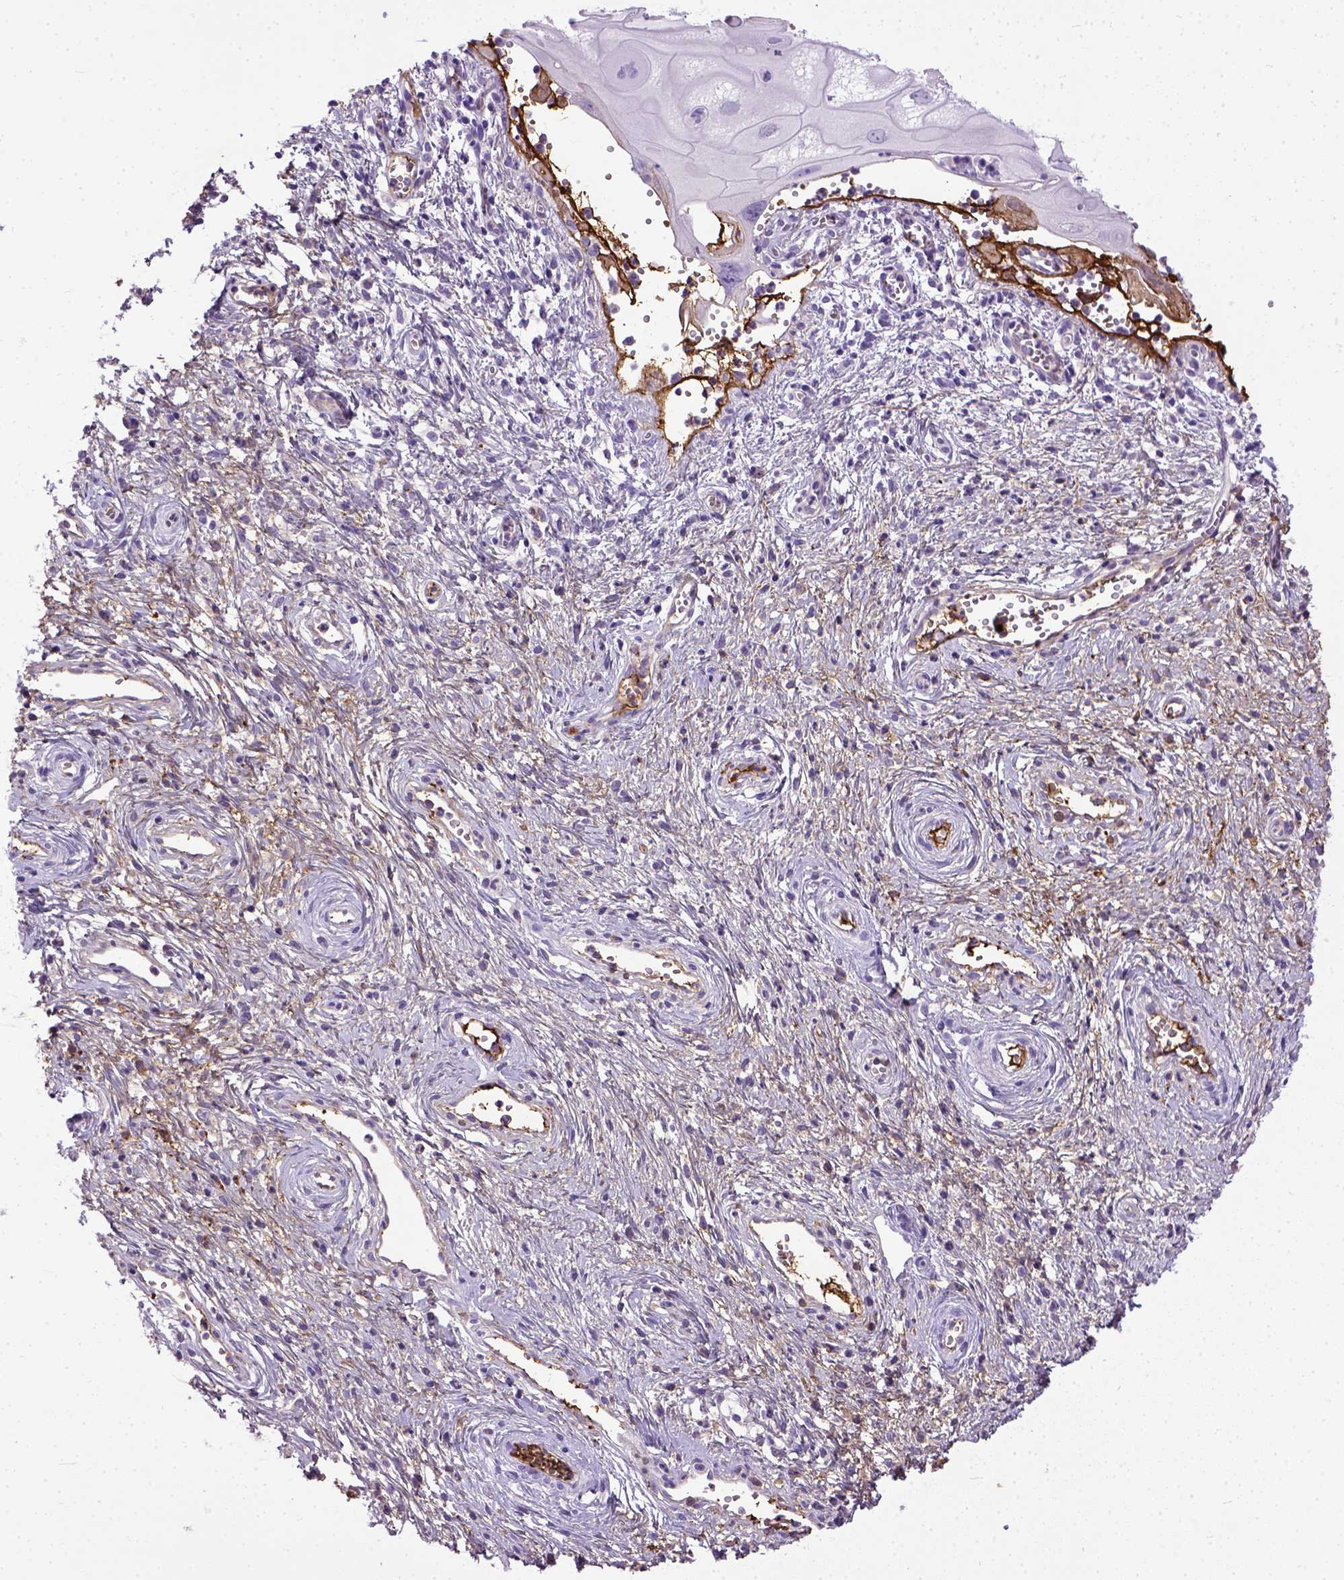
{"staining": {"intensity": "negative", "quantity": "none", "location": "none"}, "tissue": "cervical cancer", "cell_type": "Tumor cells", "image_type": "cancer", "snomed": [{"axis": "morphology", "description": "Squamous cell carcinoma, NOS"}, {"axis": "topography", "description": "Cervix"}], "caption": "This is an immunohistochemistry (IHC) micrograph of cervical cancer (squamous cell carcinoma). There is no expression in tumor cells.", "gene": "ADAMTS8", "patient": {"sex": "female", "age": 30}}